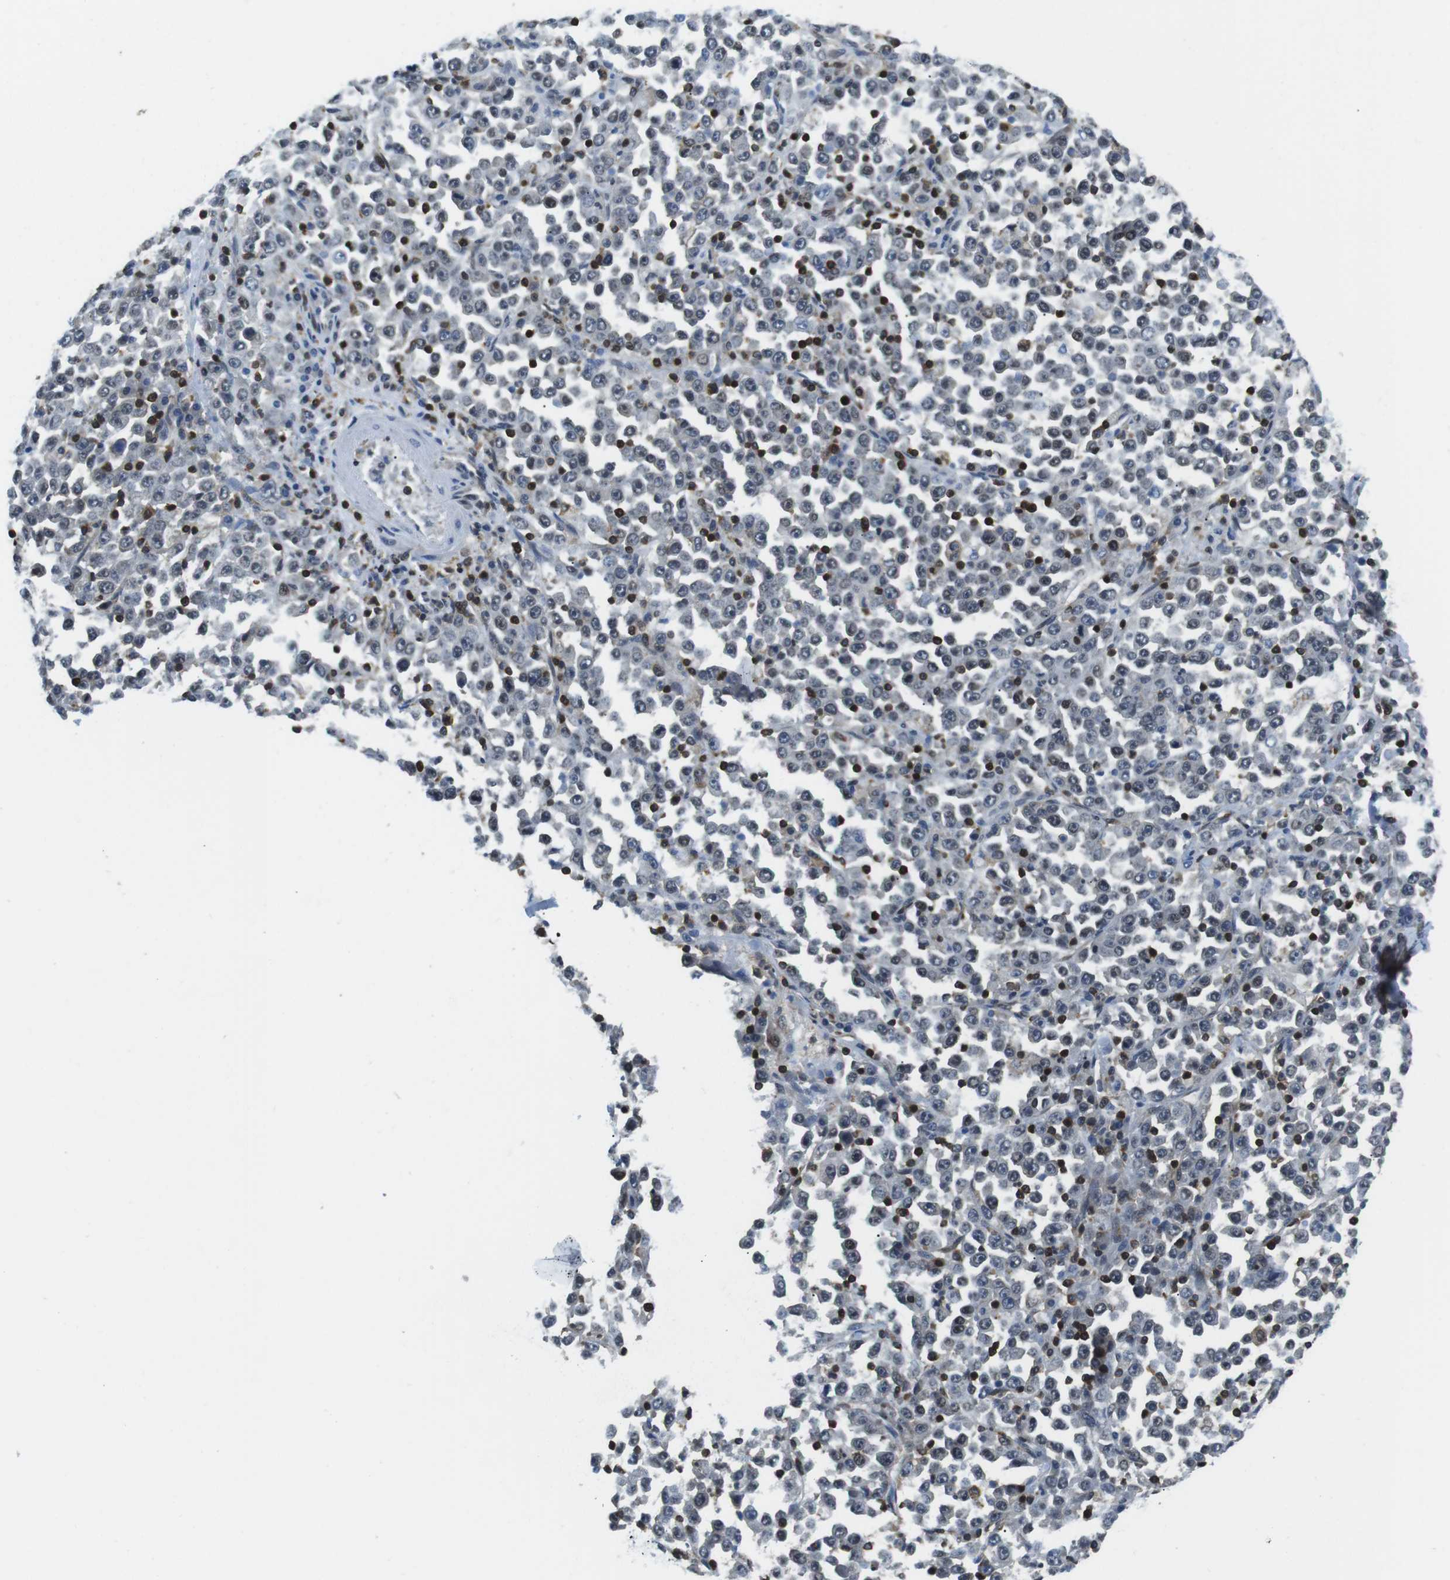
{"staining": {"intensity": "negative", "quantity": "none", "location": "none"}, "tissue": "stomach cancer", "cell_type": "Tumor cells", "image_type": "cancer", "snomed": [{"axis": "morphology", "description": "Normal tissue, NOS"}, {"axis": "morphology", "description": "Adenocarcinoma, NOS"}, {"axis": "topography", "description": "Stomach, upper"}, {"axis": "topography", "description": "Stomach"}], "caption": "Micrograph shows no significant protein staining in tumor cells of stomach cancer (adenocarcinoma). (Brightfield microscopy of DAB (3,3'-diaminobenzidine) IHC at high magnification).", "gene": "STK10", "patient": {"sex": "male", "age": 59}}